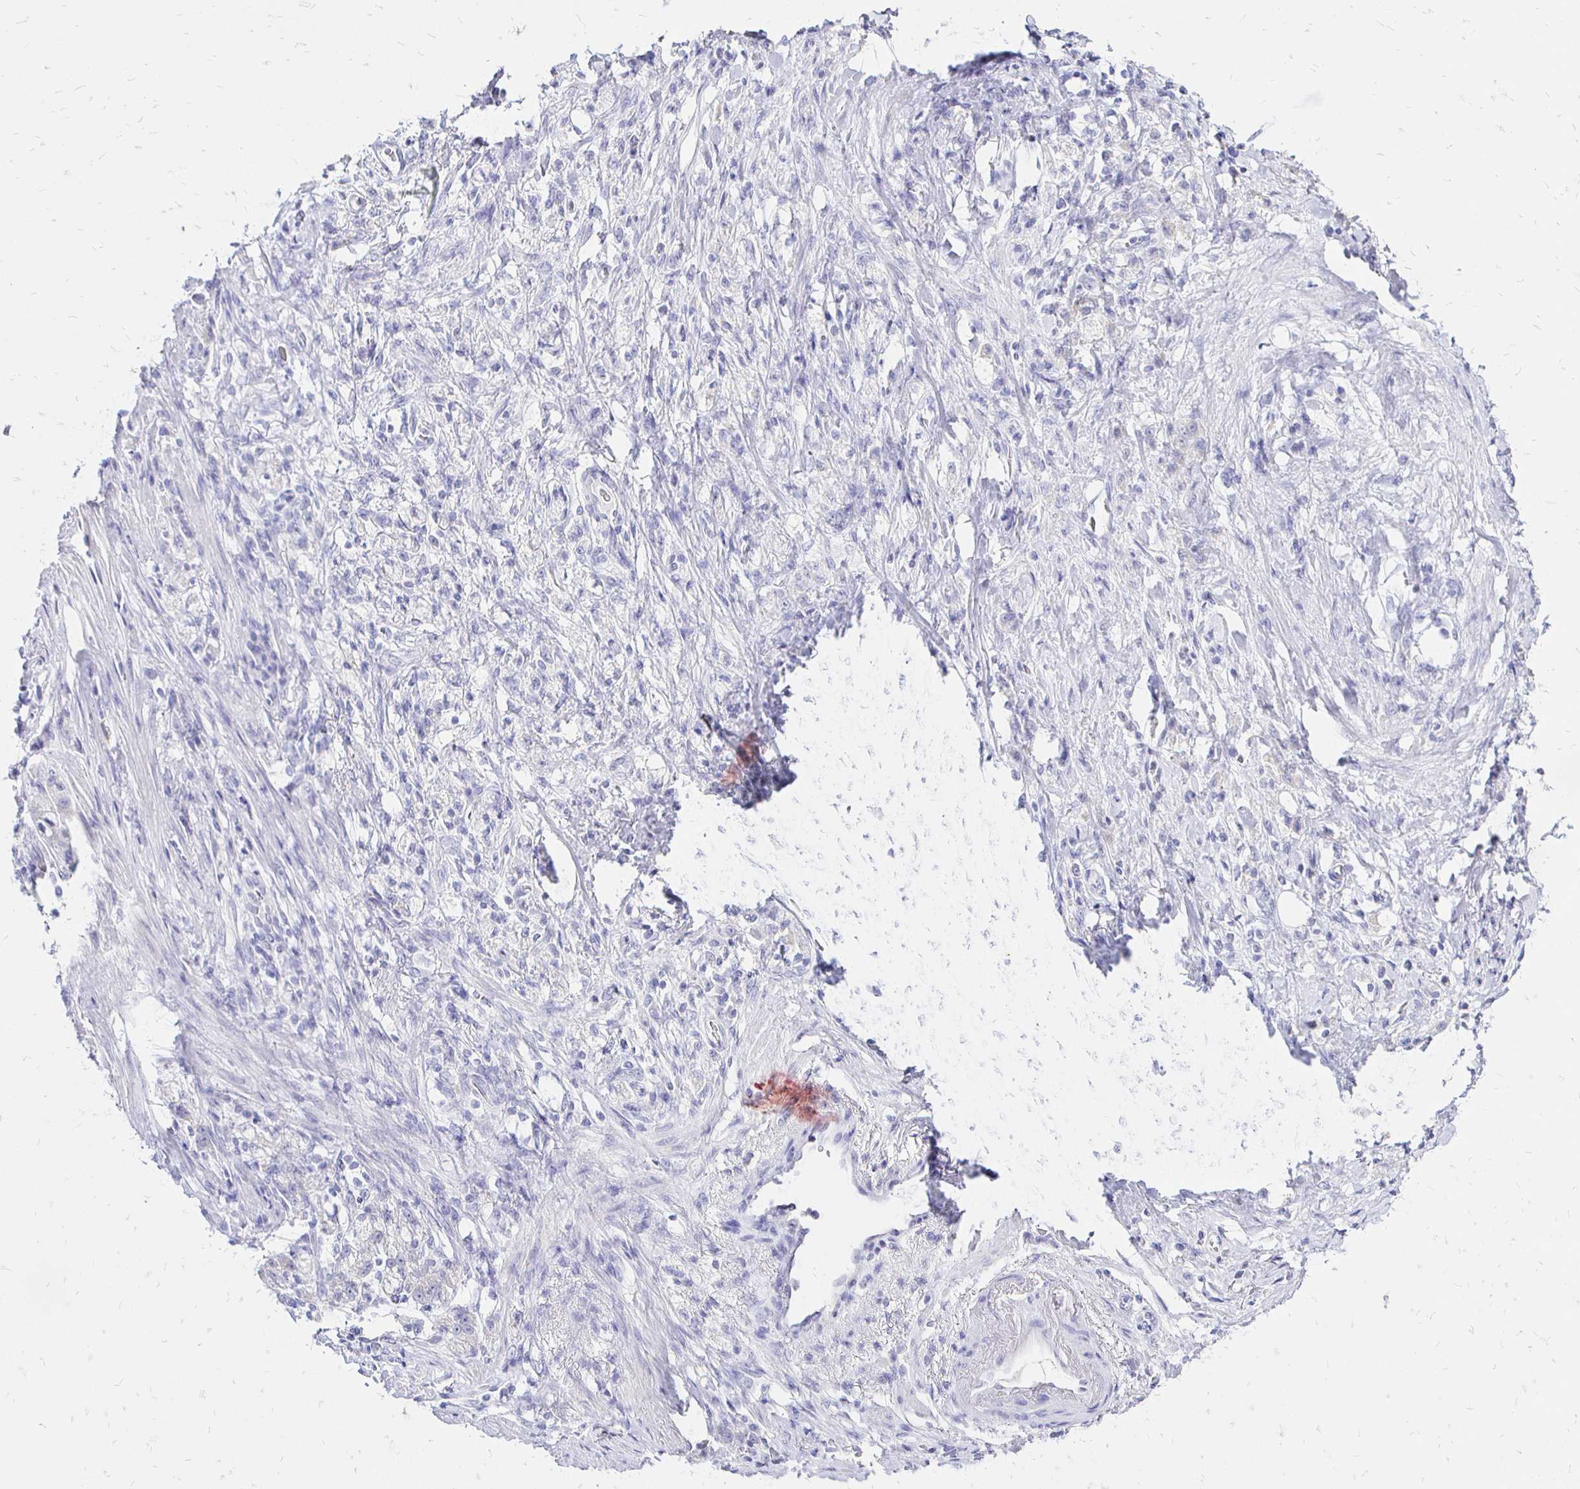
{"staining": {"intensity": "negative", "quantity": "none", "location": "none"}, "tissue": "stomach cancer", "cell_type": "Tumor cells", "image_type": "cancer", "snomed": [{"axis": "morphology", "description": "Adenocarcinoma, NOS"}, {"axis": "topography", "description": "Stomach"}], "caption": "The histopathology image reveals no staining of tumor cells in adenocarcinoma (stomach).", "gene": "IRGC", "patient": {"sex": "male", "age": 77}}